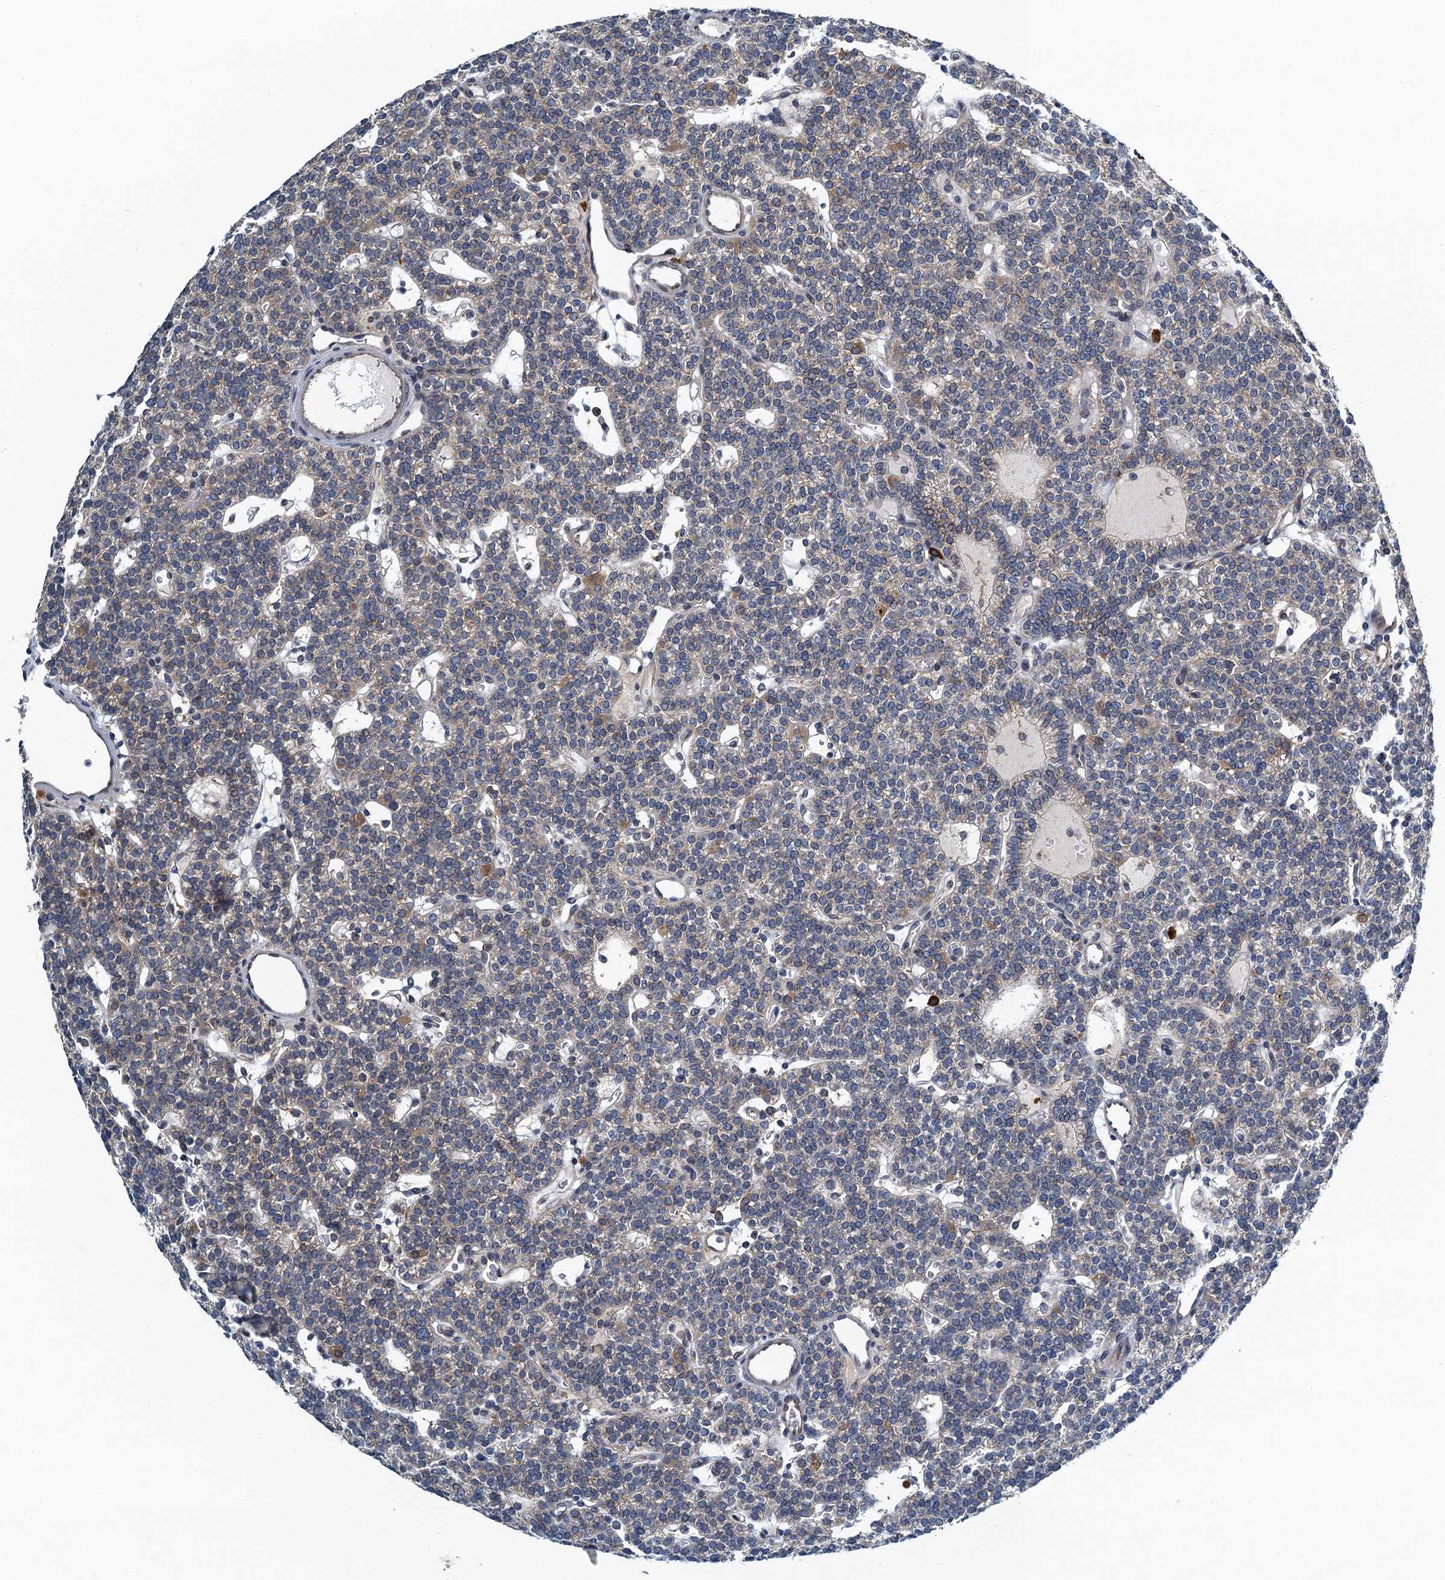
{"staining": {"intensity": "weak", "quantity": "25%-75%", "location": "cytoplasmic/membranous"}, "tissue": "parathyroid gland", "cell_type": "Glandular cells", "image_type": "normal", "snomed": [{"axis": "morphology", "description": "Normal tissue, NOS"}, {"axis": "topography", "description": "Parathyroid gland"}], "caption": "Immunohistochemistry image of benign parathyroid gland: parathyroid gland stained using IHC displays low levels of weak protein expression localized specifically in the cytoplasmic/membranous of glandular cells, appearing as a cytoplasmic/membranous brown color.", "gene": "ALG2", "patient": {"sex": "male", "age": 83}}